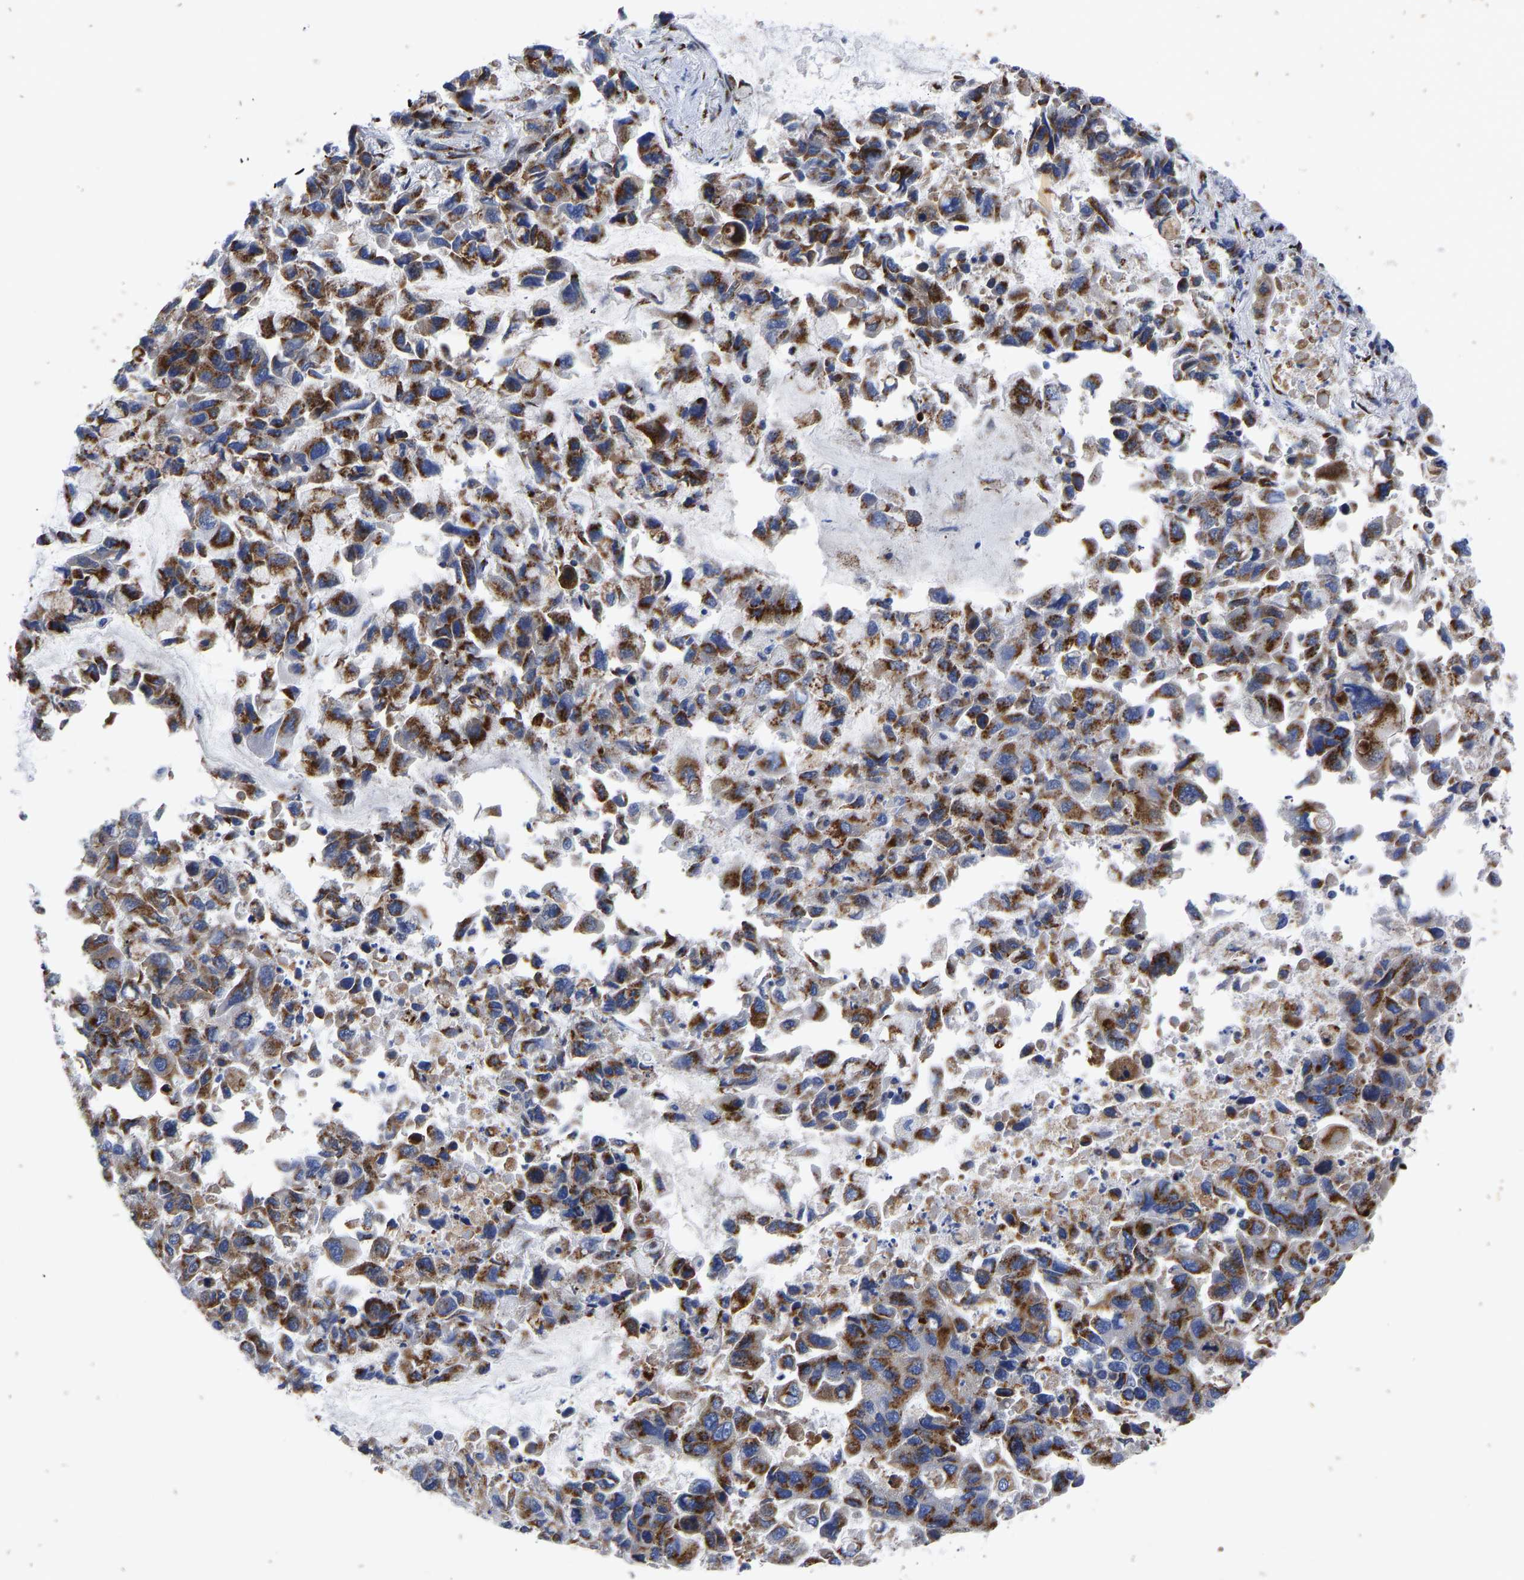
{"staining": {"intensity": "strong", "quantity": ">75%", "location": "cytoplasmic/membranous"}, "tissue": "lung cancer", "cell_type": "Tumor cells", "image_type": "cancer", "snomed": [{"axis": "morphology", "description": "Adenocarcinoma, NOS"}, {"axis": "topography", "description": "Lung"}], "caption": "Adenocarcinoma (lung) stained for a protein (brown) shows strong cytoplasmic/membranous positive expression in about >75% of tumor cells.", "gene": "TMEM87A", "patient": {"sex": "male", "age": 64}}